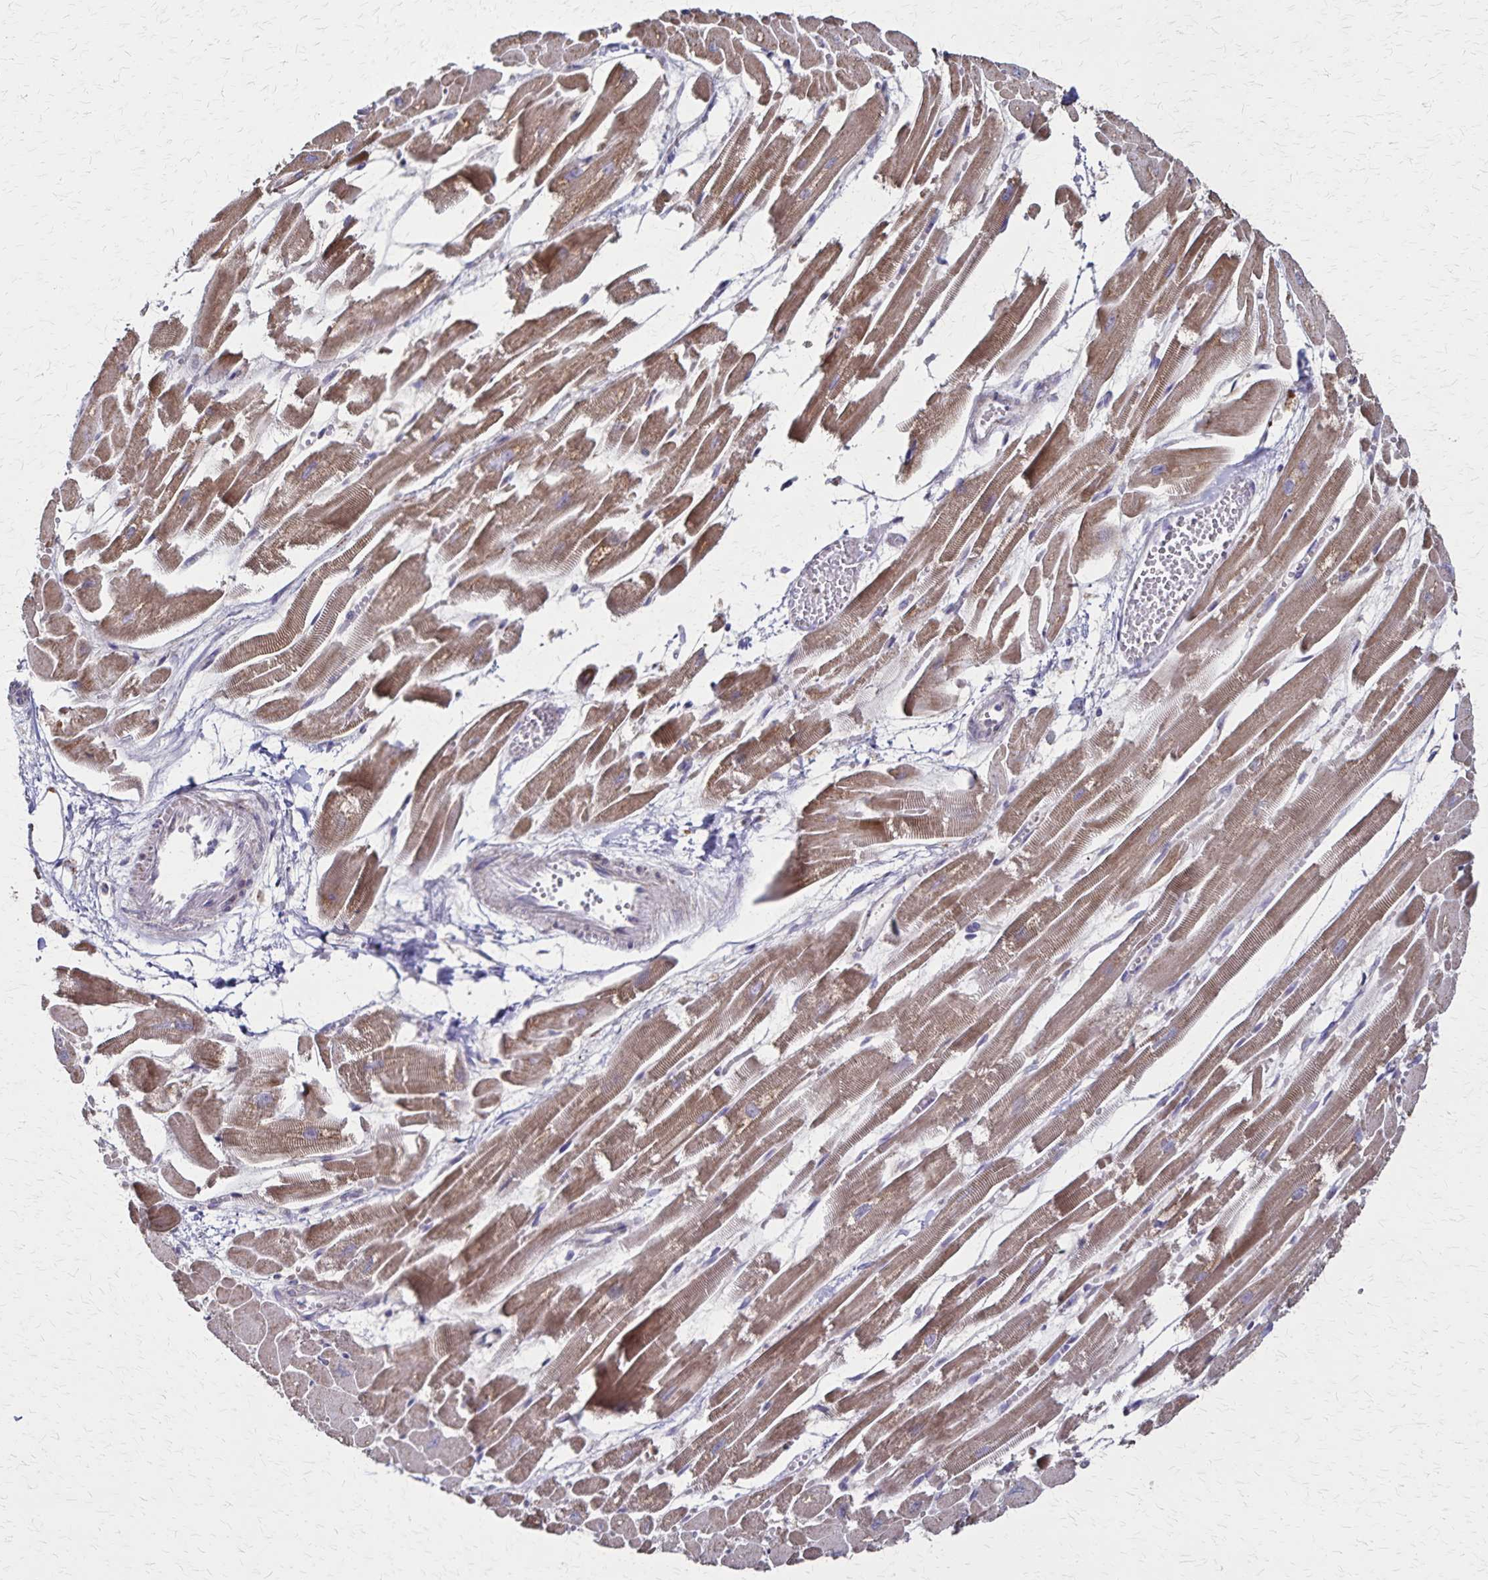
{"staining": {"intensity": "moderate", "quantity": ">75%", "location": "cytoplasmic/membranous"}, "tissue": "heart muscle", "cell_type": "Cardiomyocytes", "image_type": "normal", "snomed": [{"axis": "morphology", "description": "Normal tissue, NOS"}, {"axis": "topography", "description": "Heart"}], "caption": "The histopathology image displays immunohistochemical staining of normal heart muscle. There is moderate cytoplasmic/membranous positivity is identified in approximately >75% of cardiomyocytes.", "gene": "NFS1", "patient": {"sex": "female", "age": 52}}